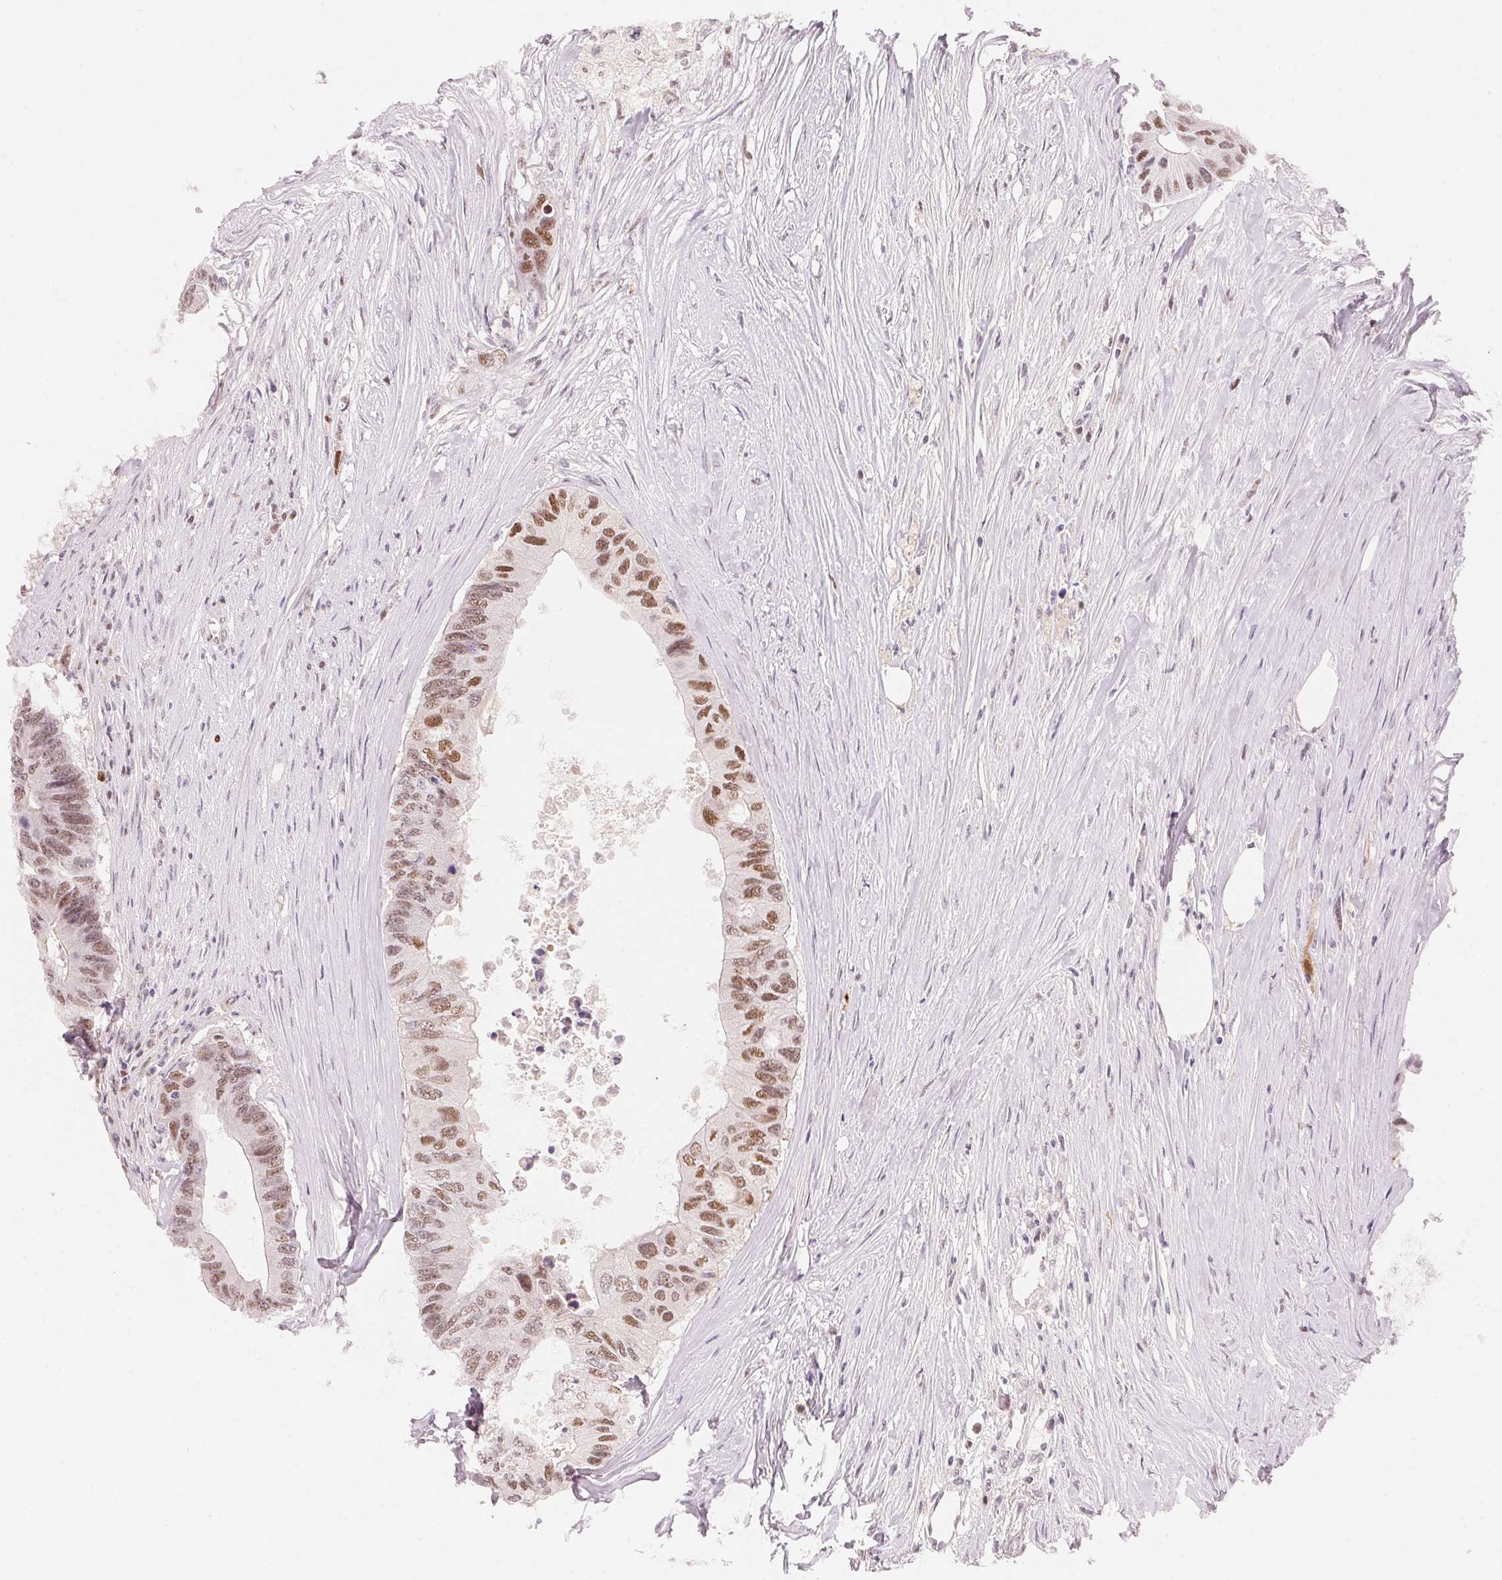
{"staining": {"intensity": "moderate", "quantity": ">75%", "location": "nuclear"}, "tissue": "colorectal cancer", "cell_type": "Tumor cells", "image_type": "cancer", "snomed": [{"axis": "morphology", "description": "Adenocarcinoma, NOS"}, {"axis": "topography", "description": "Colon"}], "caption": "Immunohistochemical staining of human colorectal cancer (adenocarcinoma) reveals medium levels of moderate nuclear protein expression in about >75% of tumor cells.", "gene": "ARHGAP22", "patient": {"sex": "male", "age": 71}}